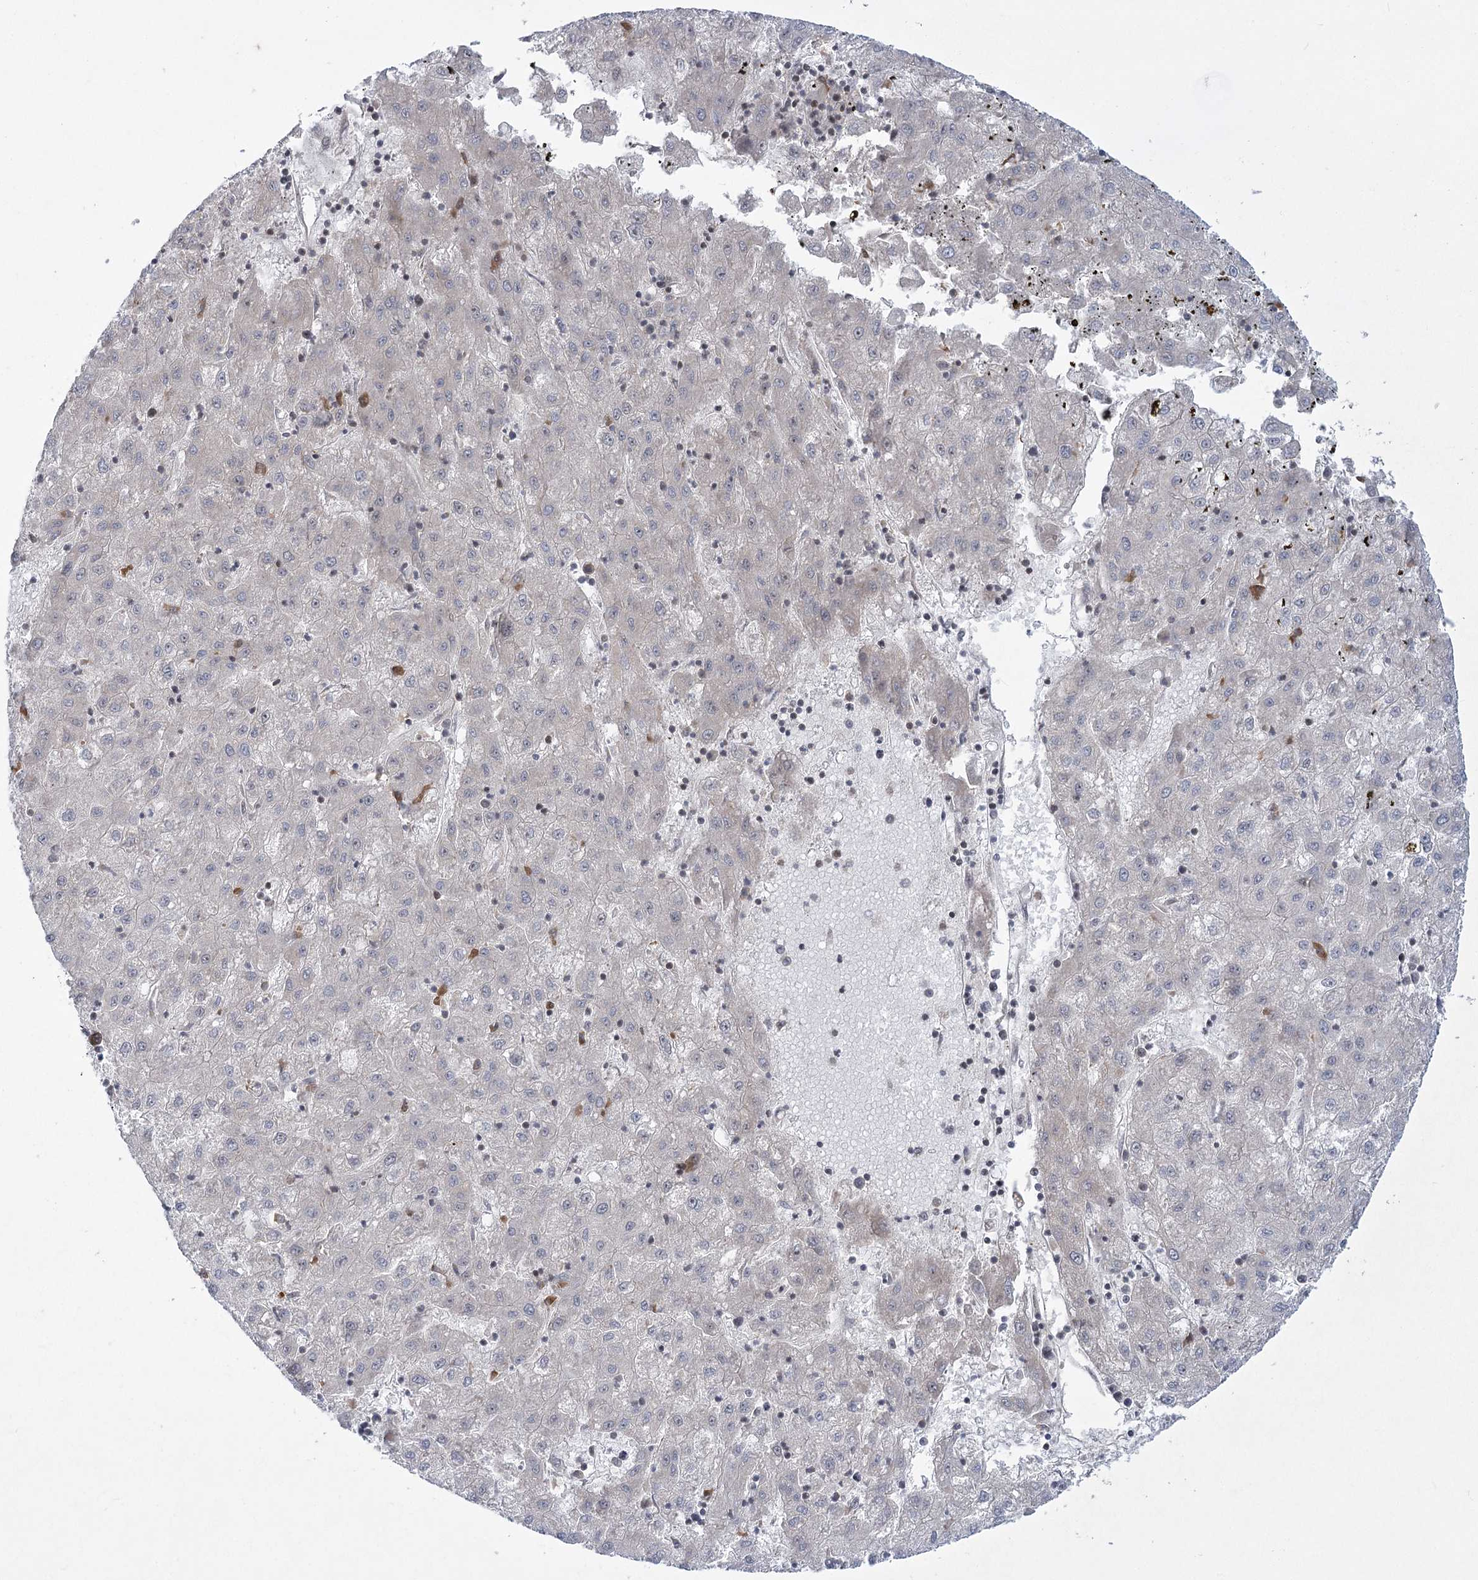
{"staining": {"intensity": "negative", "quantity": "none", "location": "none"}, "tissue": "liver cancer", "cell_type": "Tumor cells", "image_type": "cancer", "snomed": [{"axis": "morphology", "description": "Carcinoma, Hepatocellular, NOS"}, {"axis": "topography", "description": "Liver"}], "caption": "An image of liver cancer (hepatocellular carcinoma) stained for a protein displays no brown staining in tumor cells. Nuclei are stained in blue.", "gene": "SYTL1", "patient": {"sex": "male", "age": 72}}